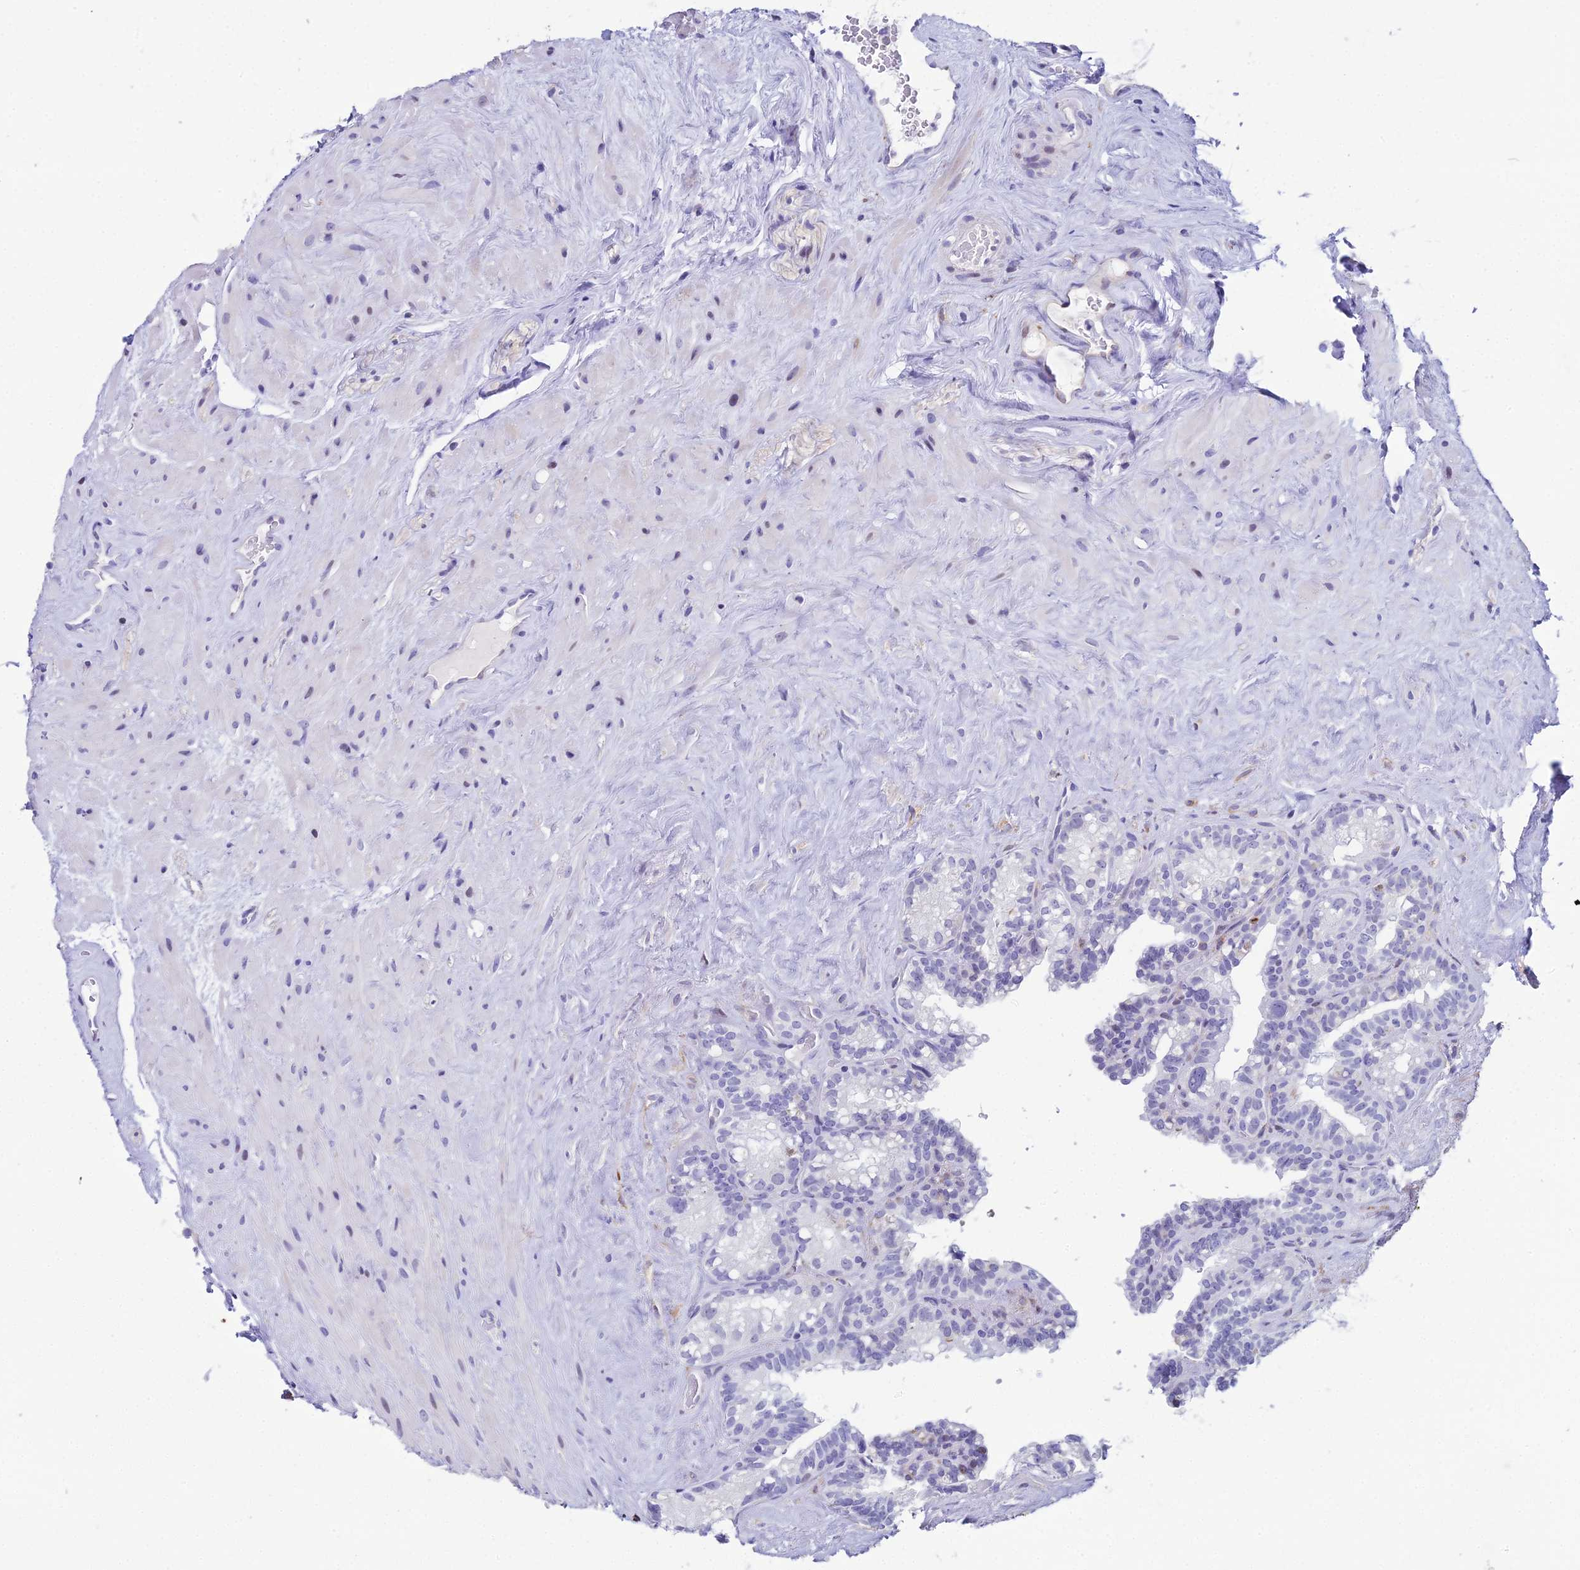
{"staining": {"intensity": "negative", "quantity": "none", "location": "none"}, "tissue": "seminal vesicle", "cell_type": "Glandular cells", "image_type": "normal", "snomed": [{"axis": "morphology", "description": "Normal tissue, NOS"}, {"axis": "topography", "description": "Prostate"}, {"axis": "topography", "description": "Seminal veicle"}], "caption": "This photomicrograph is of unremarkable seminal vesicle stained with IHC to label a protein in brown with the nuclei are counter-stained blue. There is no expression in glandular cells.", "gene": "CC2D2A", "patient": {"sex": "male", "age": 79}}